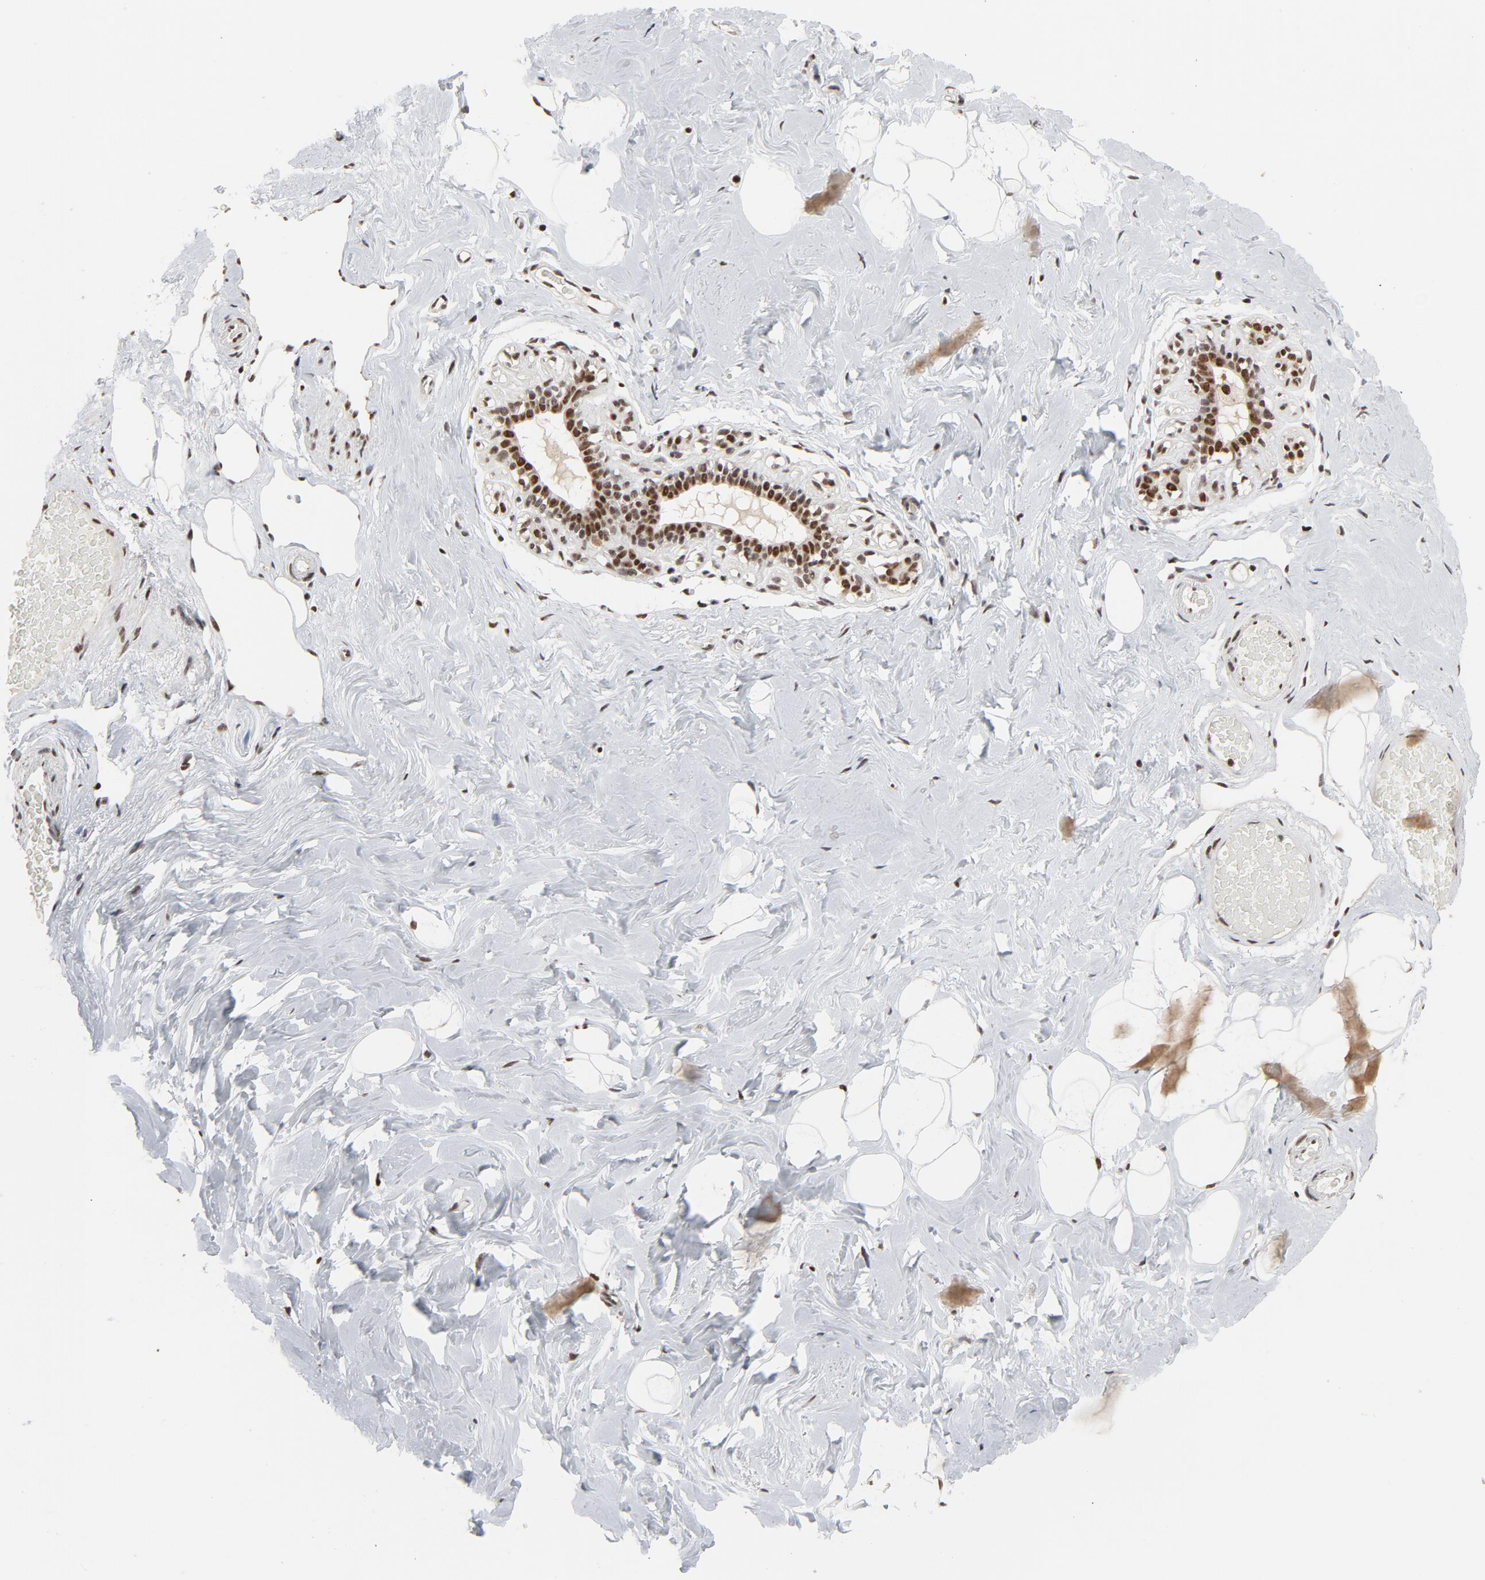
{"staining": {"intensity": "moderate", "quantity": ">75%", "location": "nuclear"}, "tissue": "breast", "cell_type": "Adipocytes", "image_type": "normal", "snomed": [{"axis": "morphology", "description": "Normal tissue, NOS"}, {"axis": "topography", "description": "Breast"}, {"axis": "topography", "description": "Soft tissue"}], "caption": "Unremarkable breast was stained to show a protein in brown. There is medium levels of moderate nuclear staining in about >75% of adipocytes.", "gene": "MRE11", "patient": {"sex": "female", "age": 75}}